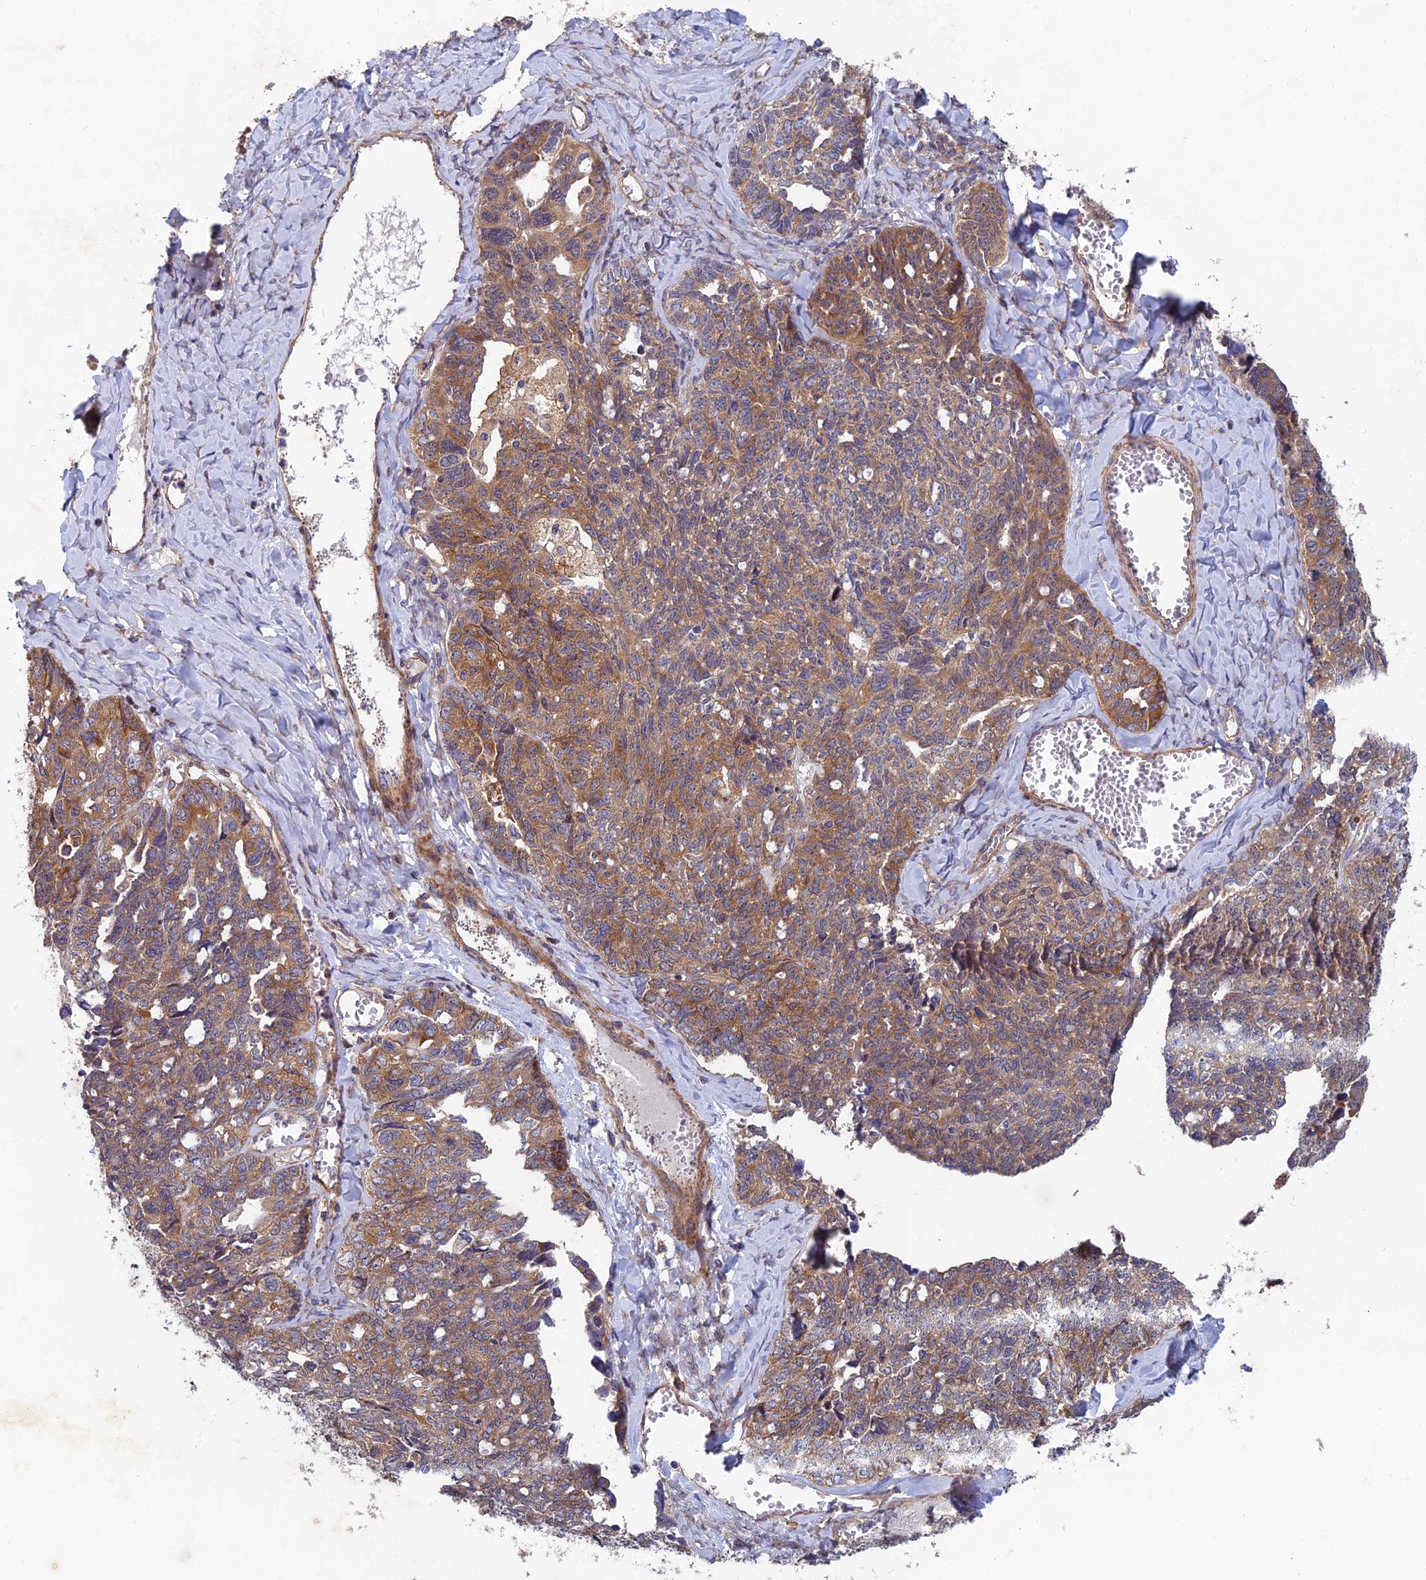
{"staining": {"intensity": "moderate", "quantity": ">75%", "location": "cytoplasmic/membranous"}, "tissue": "ovarian cancer", "cell_type": "Tumor cells", "image_type": "cancer", "snomed": [{"axis": "morphology", "description": "Cystadenocarcinoma, serous, NOS"}, {"axis": "topography", "description": "Ovary"}], "caption": "Tumor cells reveal medium levels of moderate cytoplasmic/membranous positivity in approximately >75% of cells in ovarian serous cystadenocarcinoma.", "gene": "NCAPG", "patient": {"sex": "female", "age": 79}}